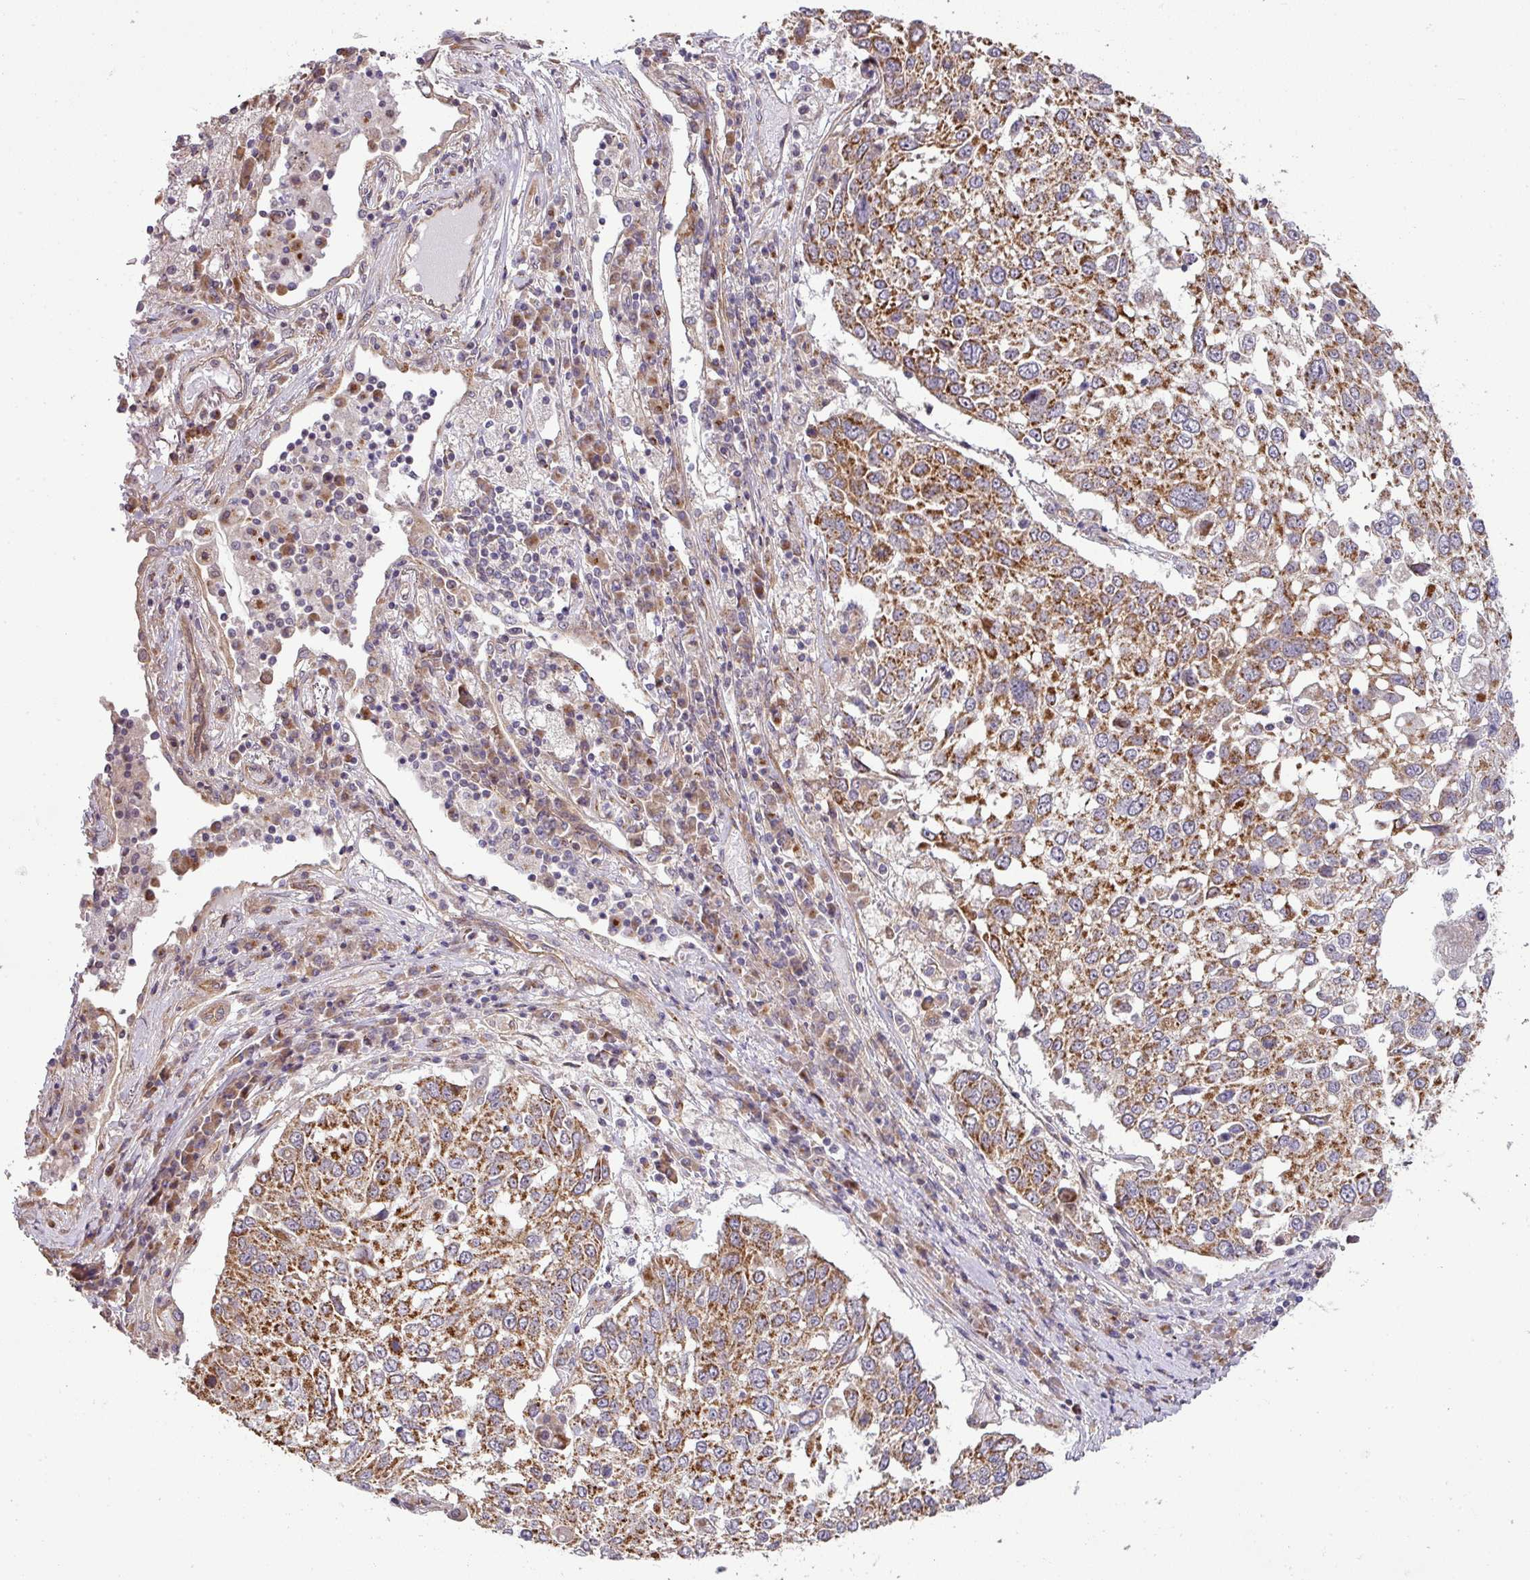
{"staining": {"intensity": "strong", "quantity": ">75%", "location": "cytoplasmic/membranous"}, "tissue": "lung cancer", "cell_type": "Tumor cells", "image_type": "cancer", "snomed": [{"axis": "morphology", "description": "Squamous cell carcinoma, NOS"}, {"axis": "topography", "description": "Lung"}], "caption": "Lung cancer was stained to show a protein in brown. There is high levels of strong cytoplasmic/membranous positivity in about >75% of tumor cells.", "gene": "TIMMDC1", "patient": {"sex": "male", "age": 65}}